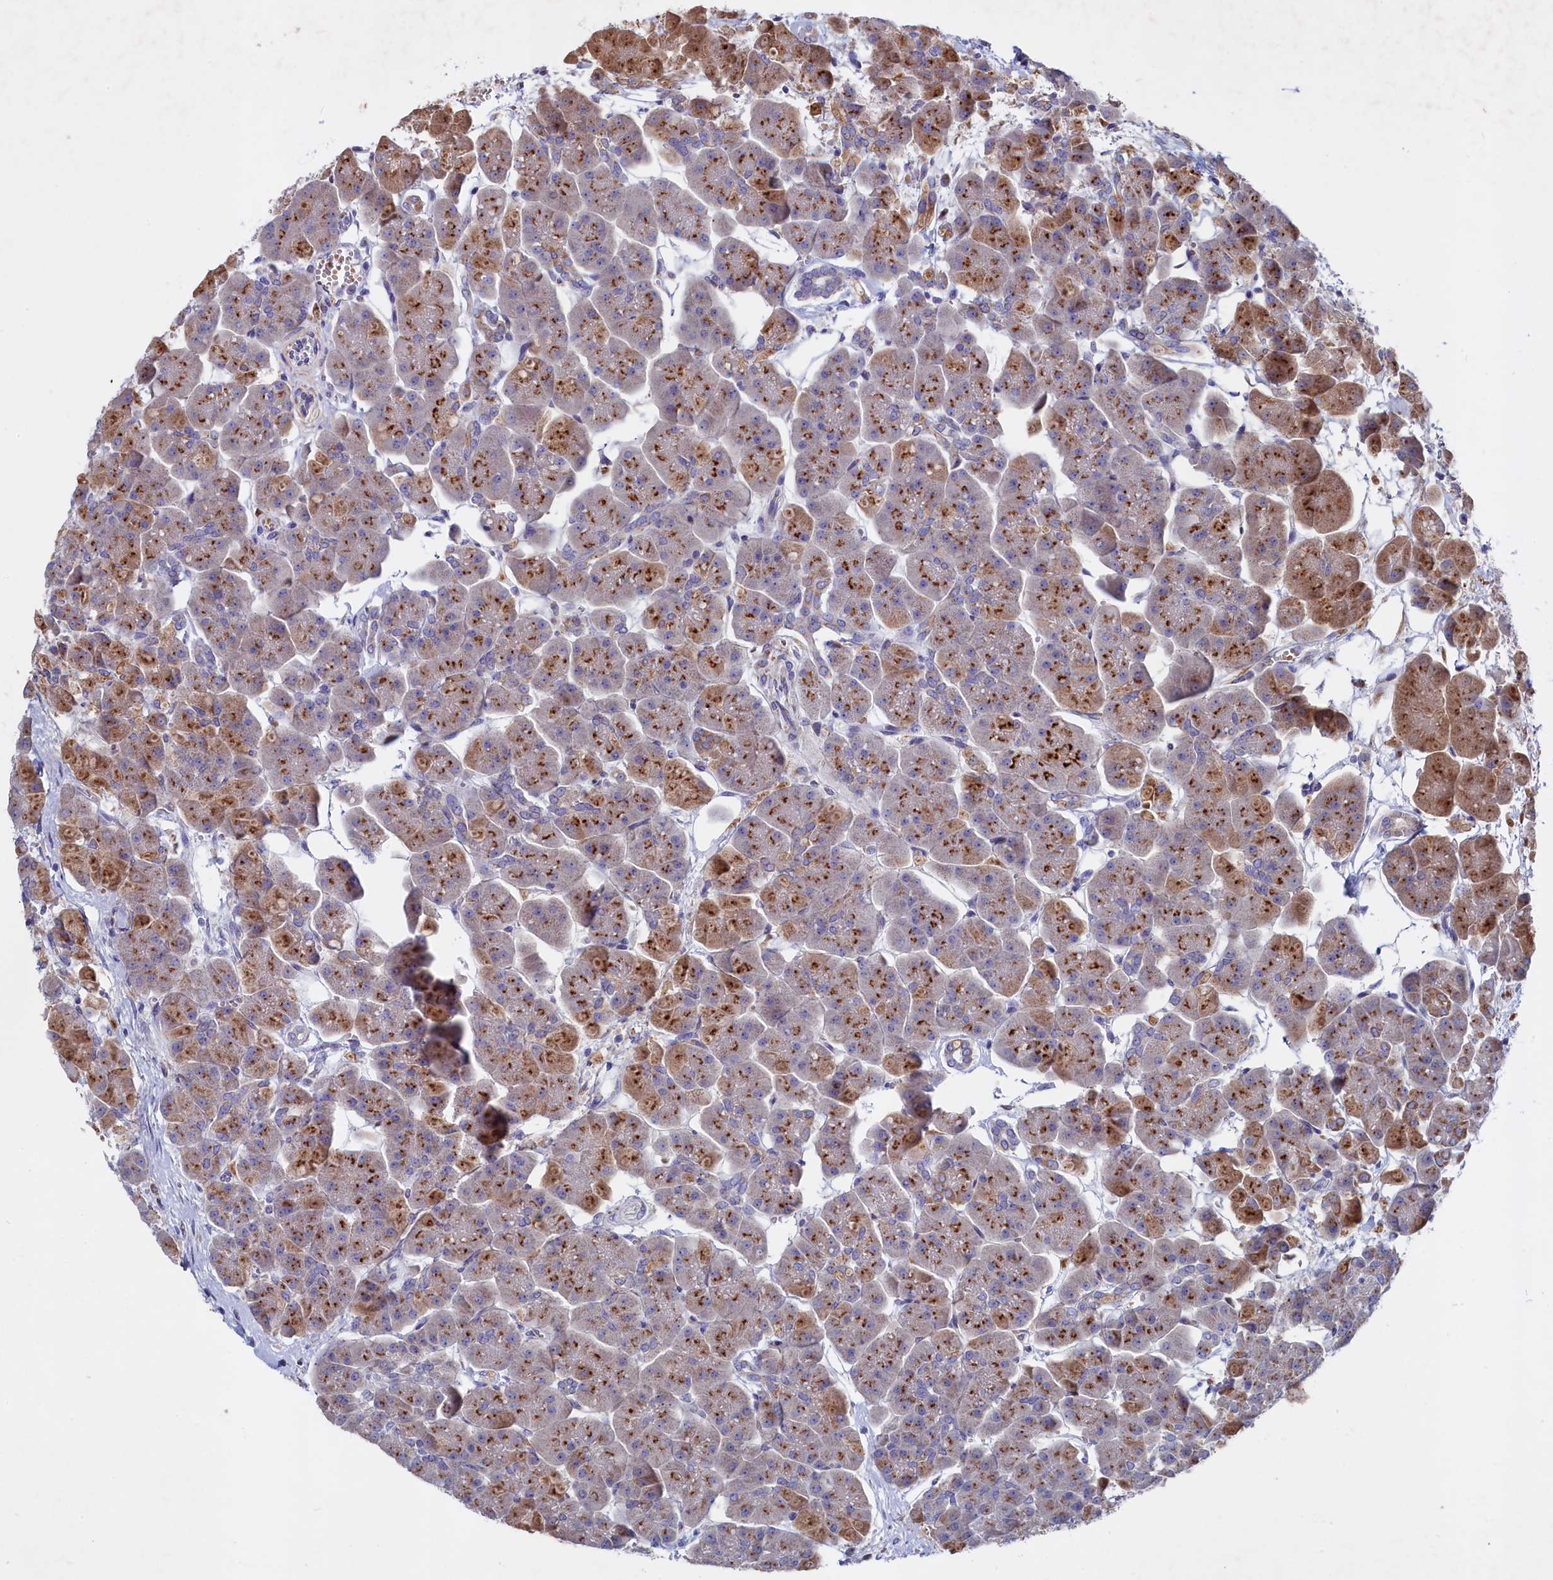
{"staining": {"intensity": "strong", "quantity": "25%-75%", "location": "cytoplasmic/membranous"}, "tissue": "pancreas", "cell_type": "Exocrine glandular cells", "image_type": "normal", "snomed": [{"axis": "morphology", "description": "Normal tissue, NOS"}, {"axis": "topography", "description": "Pancreas"}], "caption": "A micrograph showing strong cytoplasmic/membranous expression in about 25%-75% of exocrine glandular cells in benign pancreas, as visualized by brown immunohistochemical staining.", "gene": "GPR108", "patient": {"sex": "male", "age": 66}}